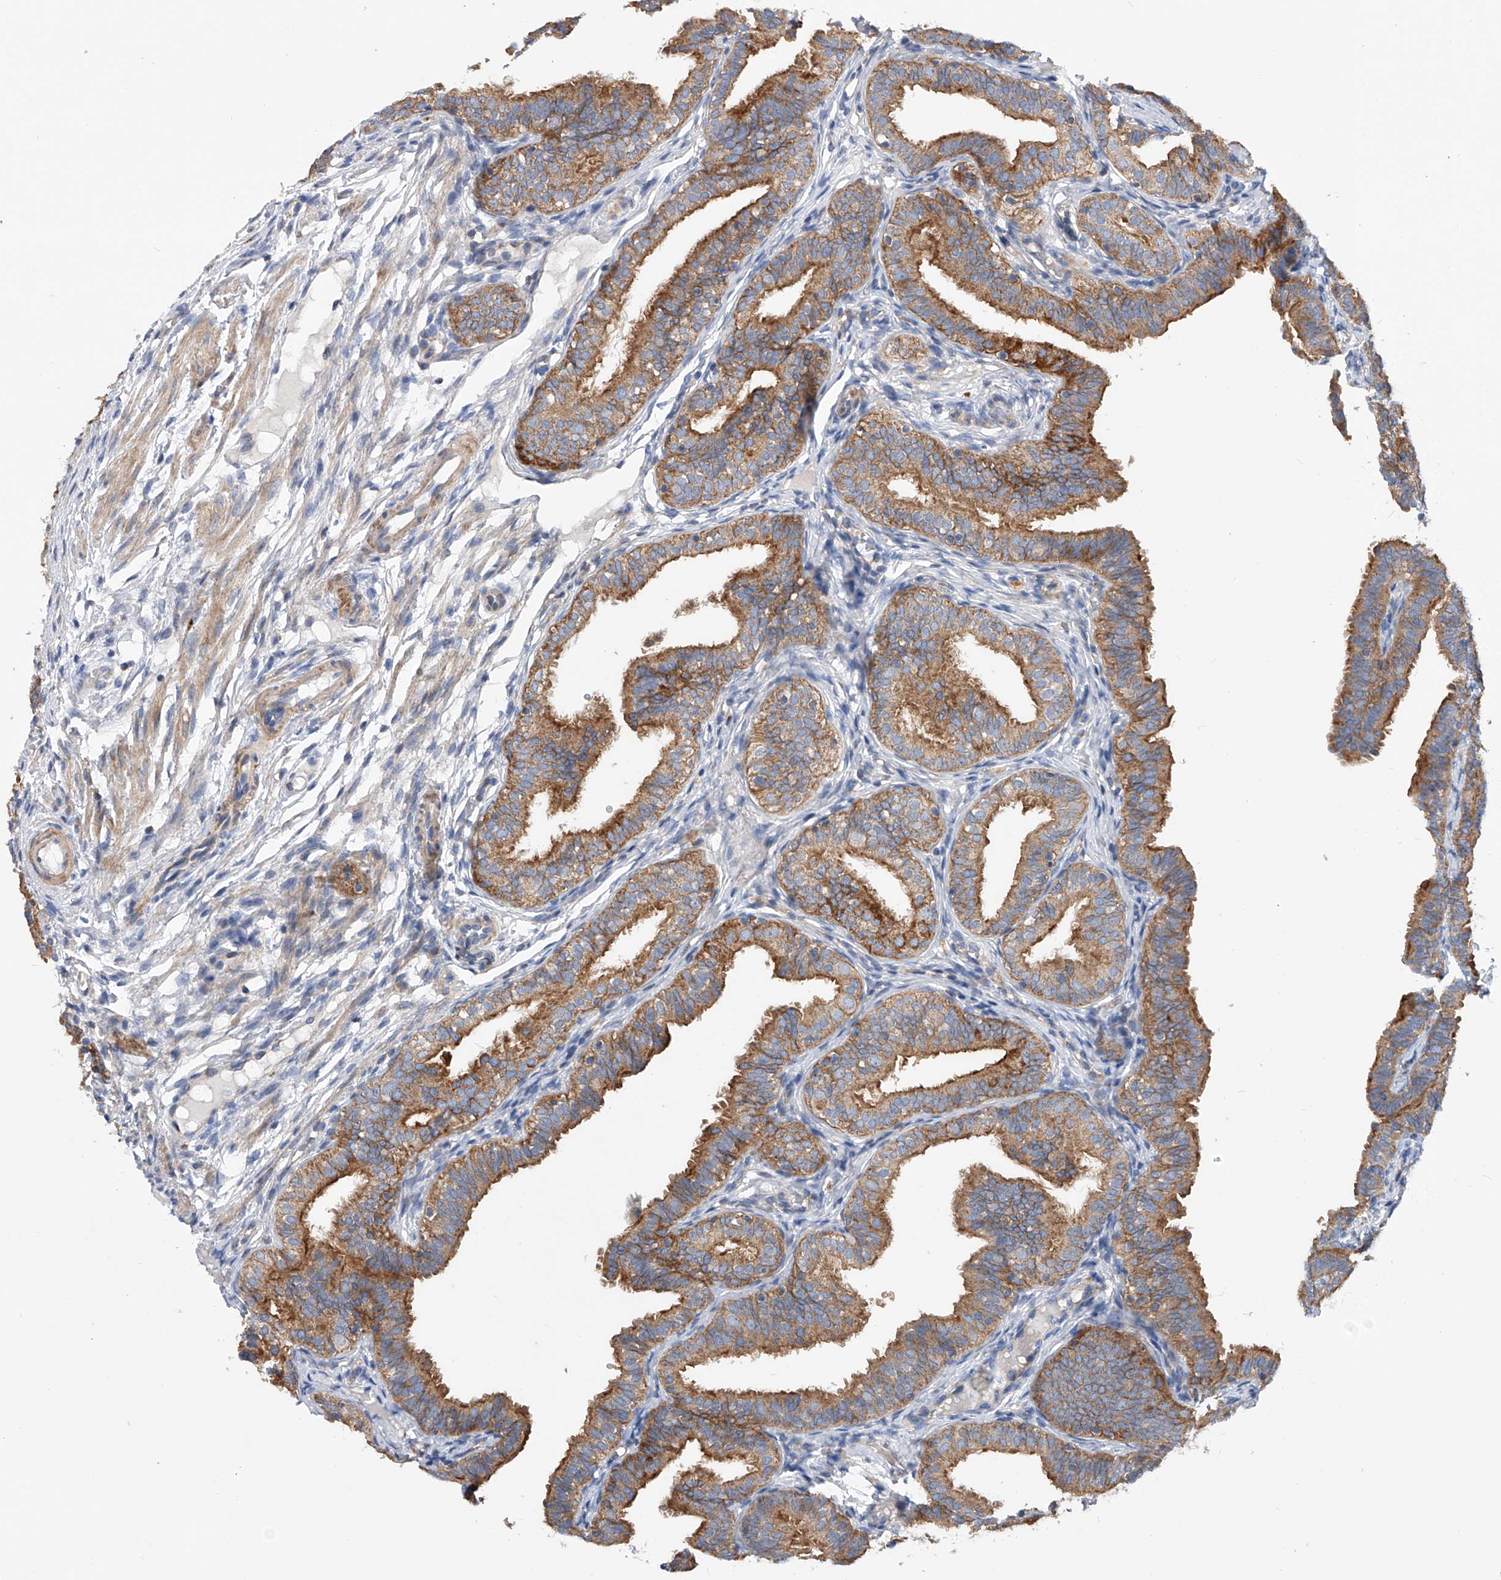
{"staining": {"intensity": "moderate", "quantity": ">75%", "location": "cytoplasmic/membranous"}, "tissue": "fallopian tube", "cell_type": "Glandular cells", "image_type": "normal", "snomed": [{"axis": "morphology", "description": "Normal tissue, NOS"}, {"axis": "topography", "description": "Fallopian tube"}], "caption": "Immunohistochemical staining of normal fallopian tube displays moderate cytoplasmic/membranous protein staining in about >75% of glandular cells.", "gene": "MLYCD", "patient": {"sex": "female", "age": 35}}